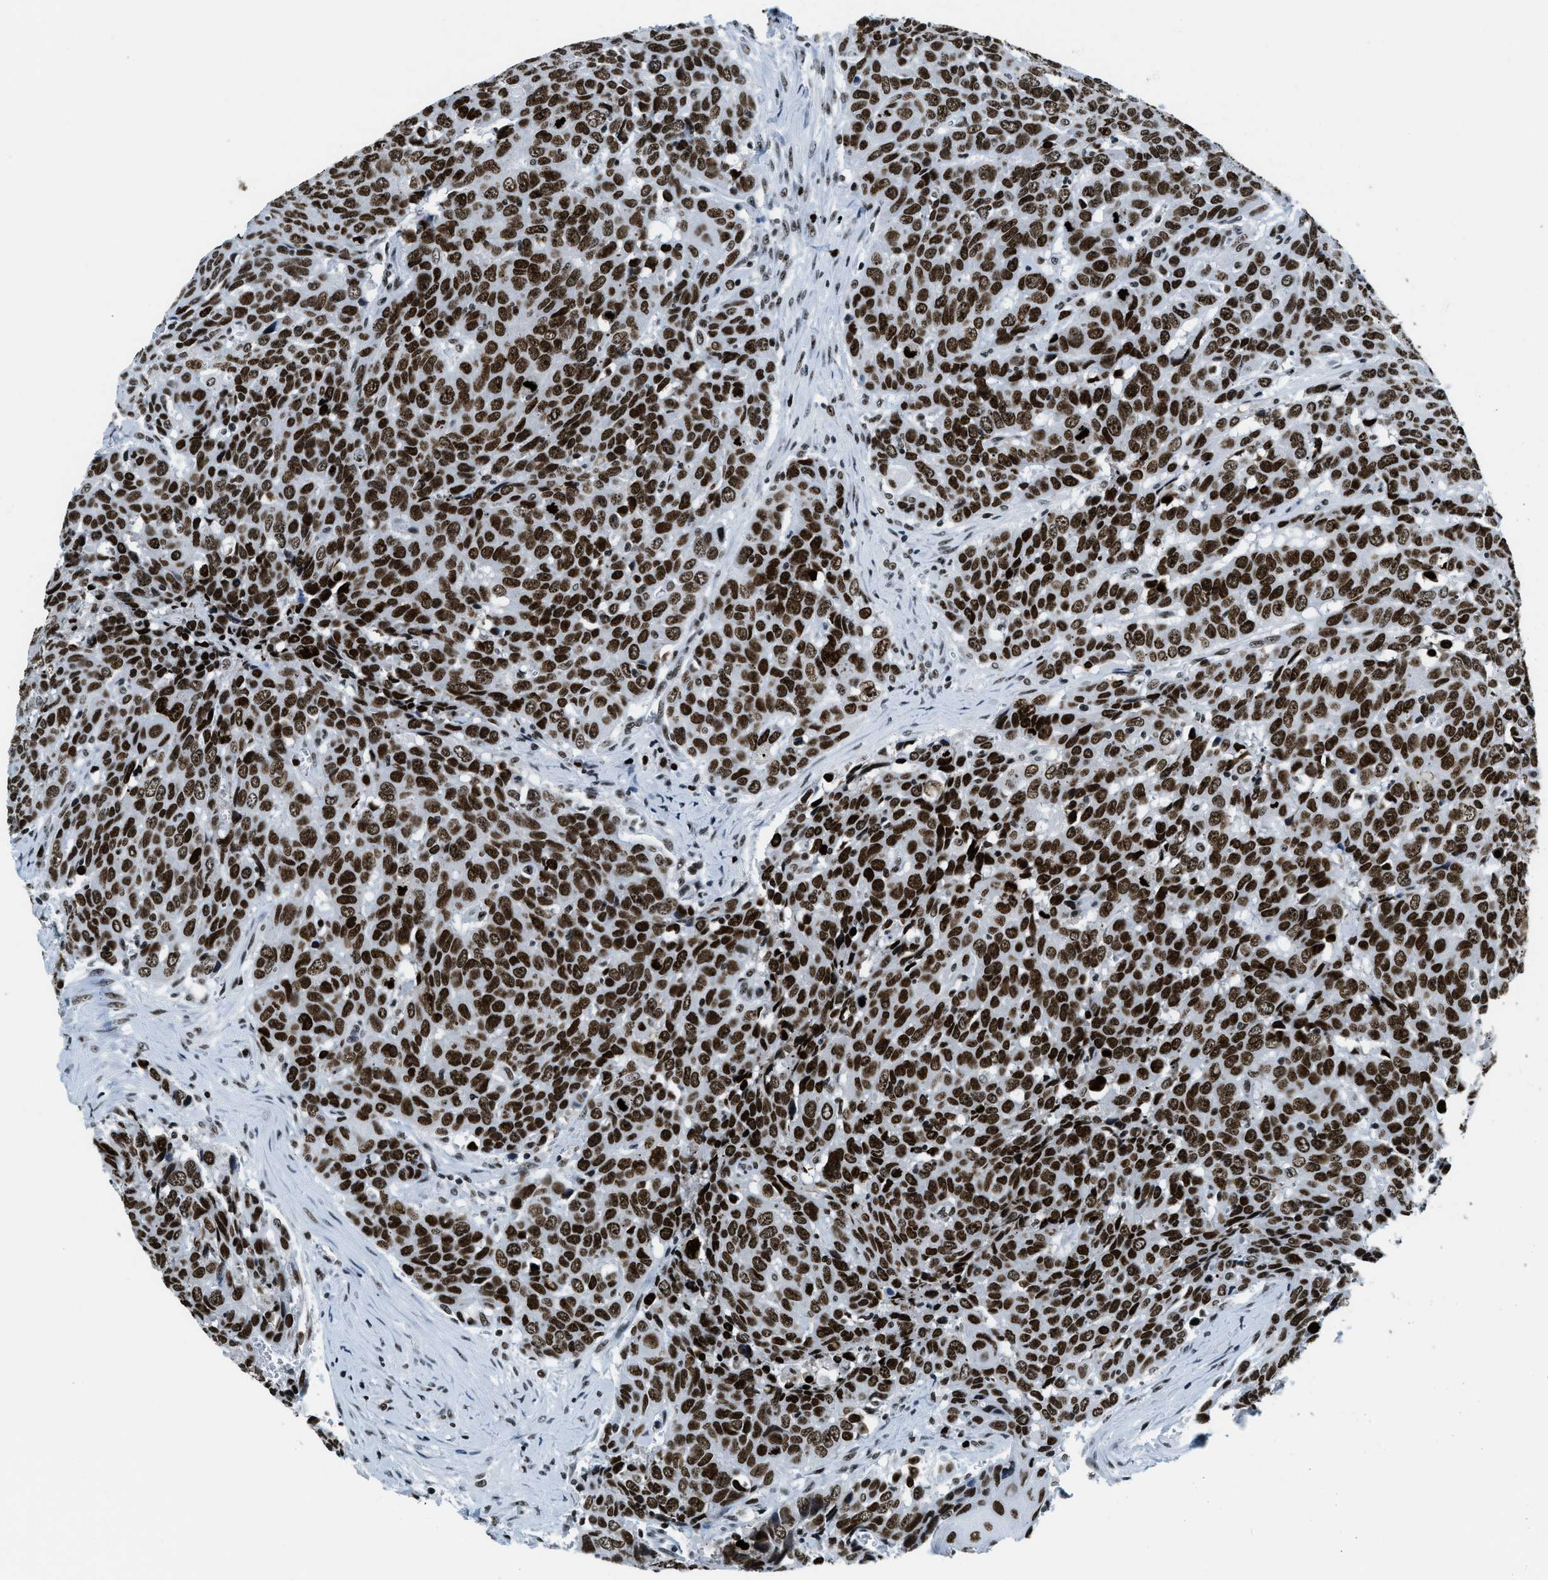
{"staining": {"intensity": "strong", "quantity": ">75%", "location": "nuclear"}, "tissue": "head and neck cancer", "cell_type": "Tumor cells", "image_type": "cancer", "snomed": [{"axis": "morphology", "description": "Squamous cell carcinoma, NOS"}, {"axis": "topography", "description": "Head-Neck"}], "caption": "Squamous cell carcinoma (head and neck) stained for a protein (brown) shows strong nuclear positive staining in approximately >75% of tumor cells.", "gene": "TOP1", "patient": {"sex": "male", "age": 66}}